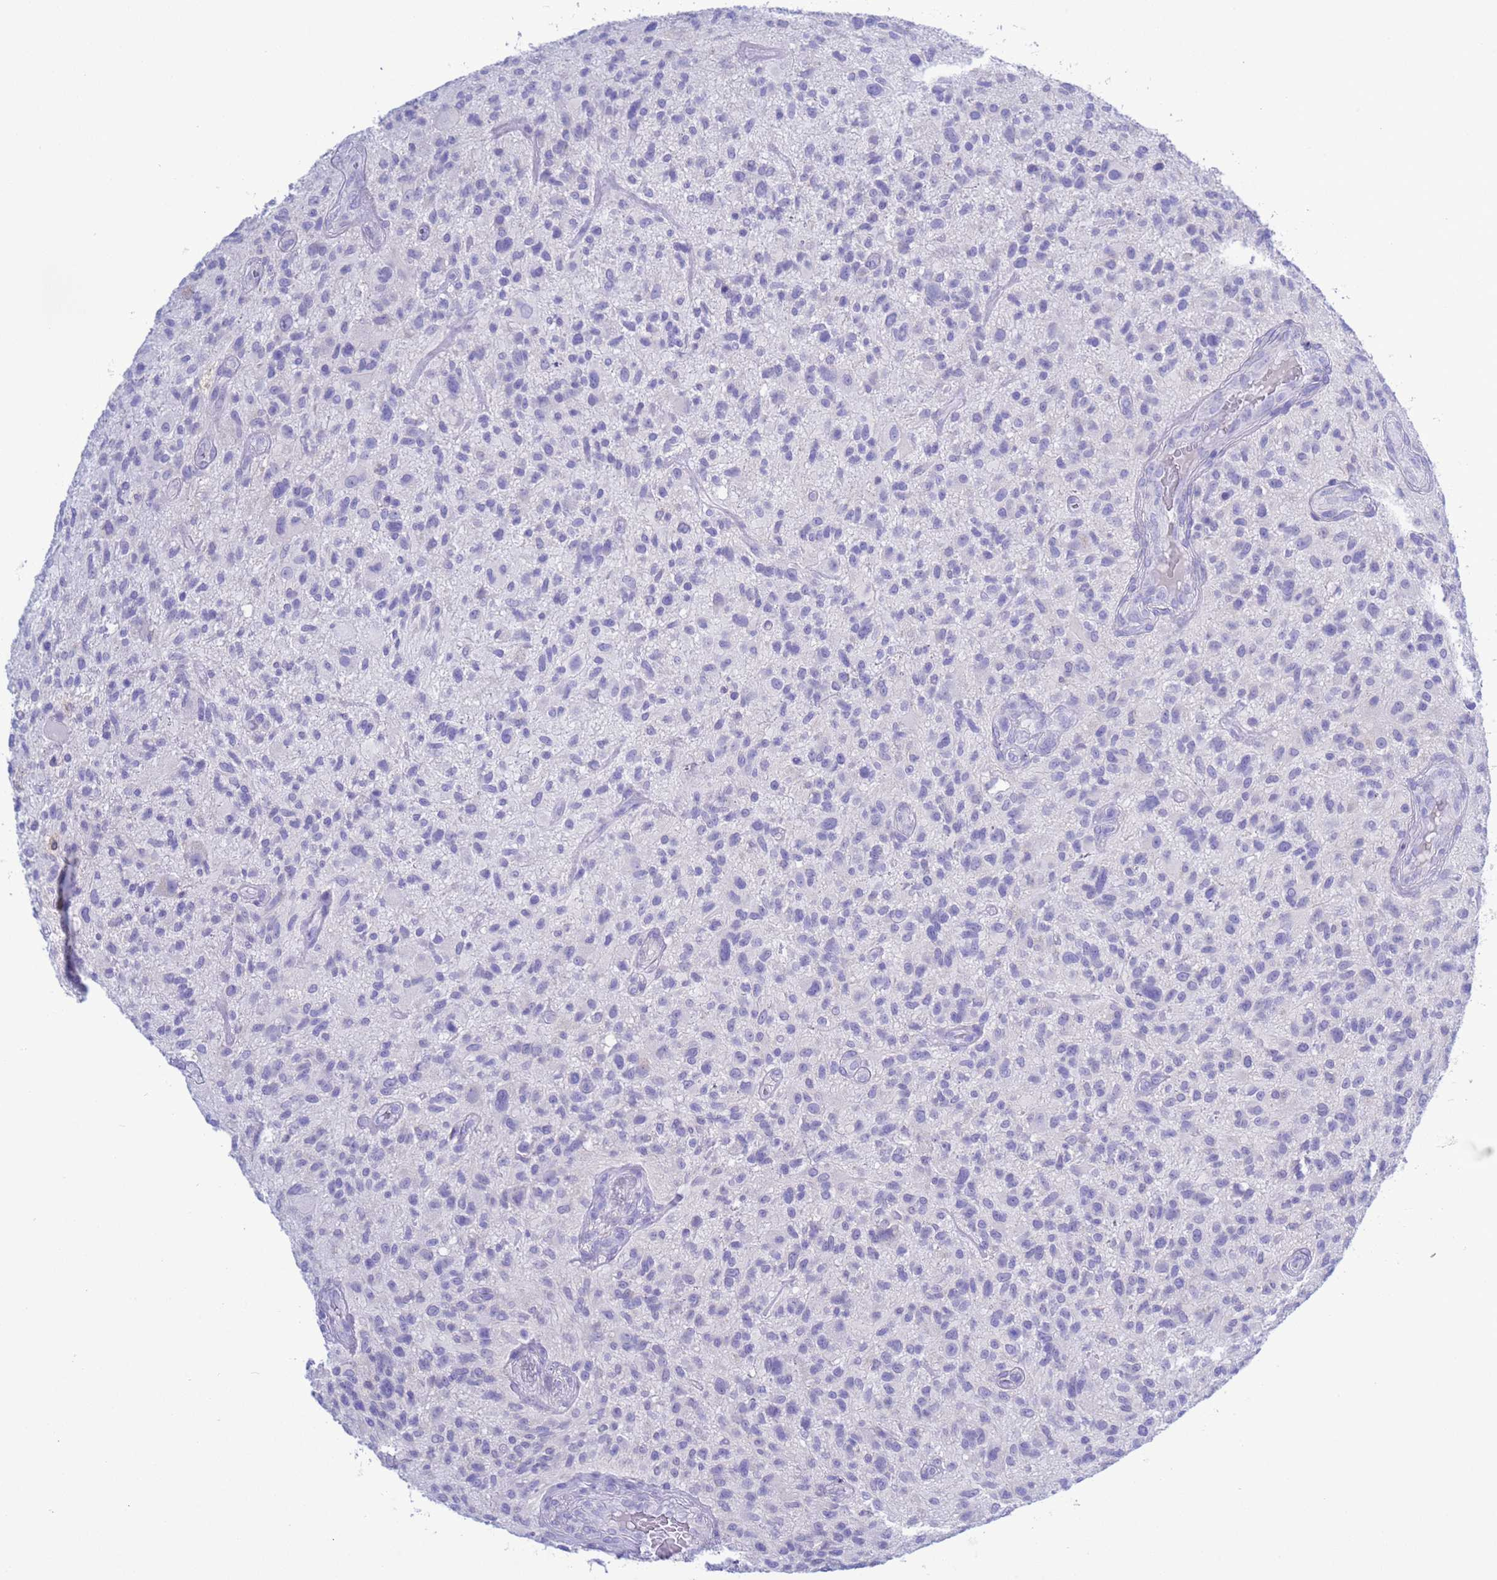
{"staining": {"intensity": "negative", "quantity": "none", "location": "none"}, "tissue": "glioma", "cell_type": "Tumor cells", "image_type": "cancer", "snomed": [{"axis": "morphology", "description": "Glioma, malignant, High grade"}, {"axis": "topography", "description": "Brain"}], "caption": "A photomicrograph of malignant glioma (high-grade) stained for a protein reveals no brown staining in tumor cells.", "gene": "GSTM1", "patient": {"sex": "male", "age": 47}}